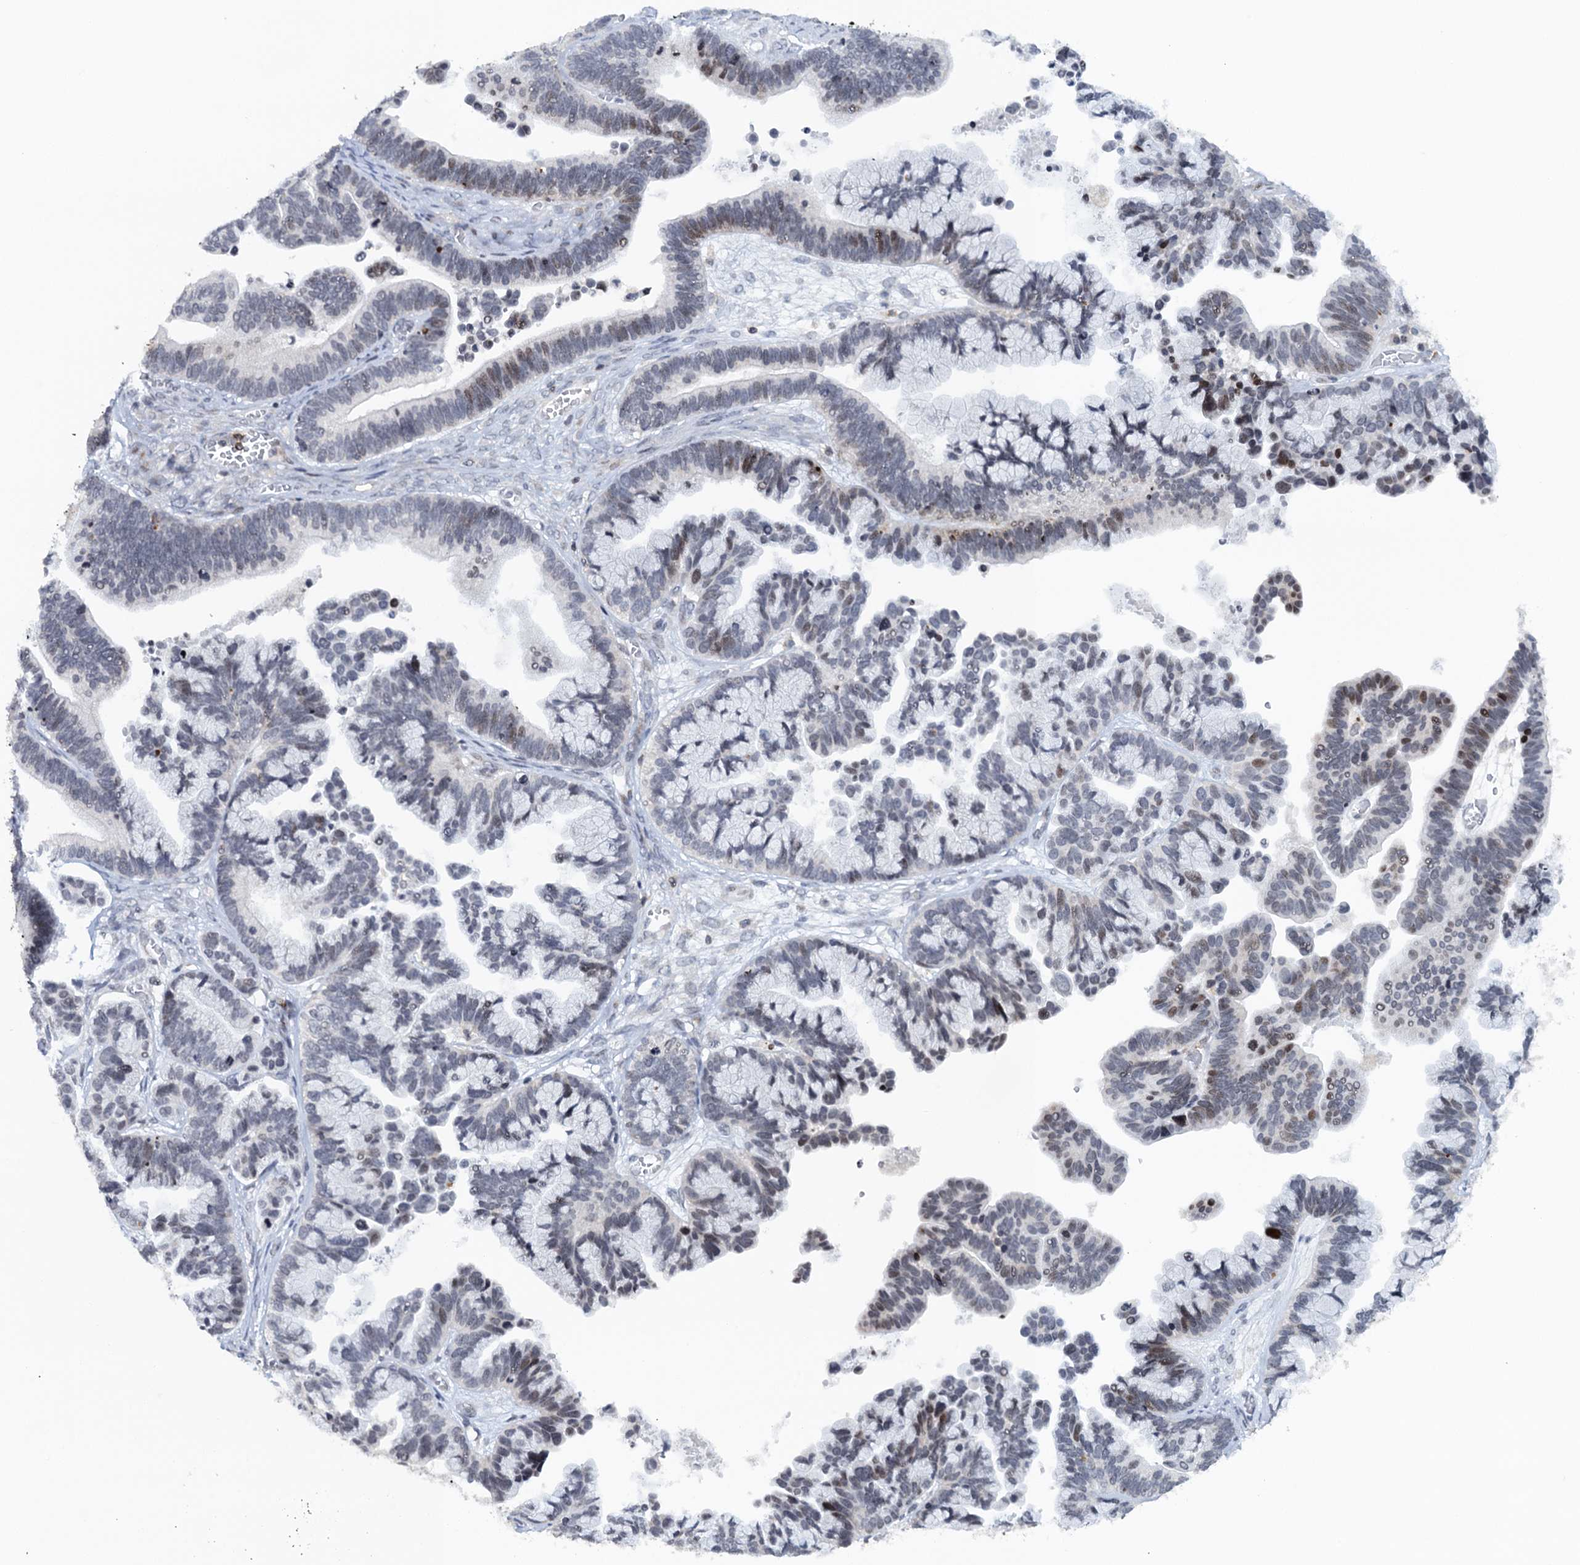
{"staining": {"intensity": "weak", "quantity": "<25%", "location": "nuclear"}, "tissue": "ovarian cancer", "cell_type": "Tumor cells", "image_type": "cancer", "snomed": [{"axis": "morphology", "description": "Cystadenocarcinoma, serous, NOS"}, {"axis": "topography", "description": "Ovary"}], "caption": "Immunohistochemistry micrograph of neoplastic tissue: human ovarian serous cystadenocarcinoma stained with DAB shows no significant protein positivity in tumor cells. (DAB immunohistochemistry visualized using brightfield microscopy, high magnification).", "gene": "FYB1", "patient": {"sex": "female", "age": 56}}